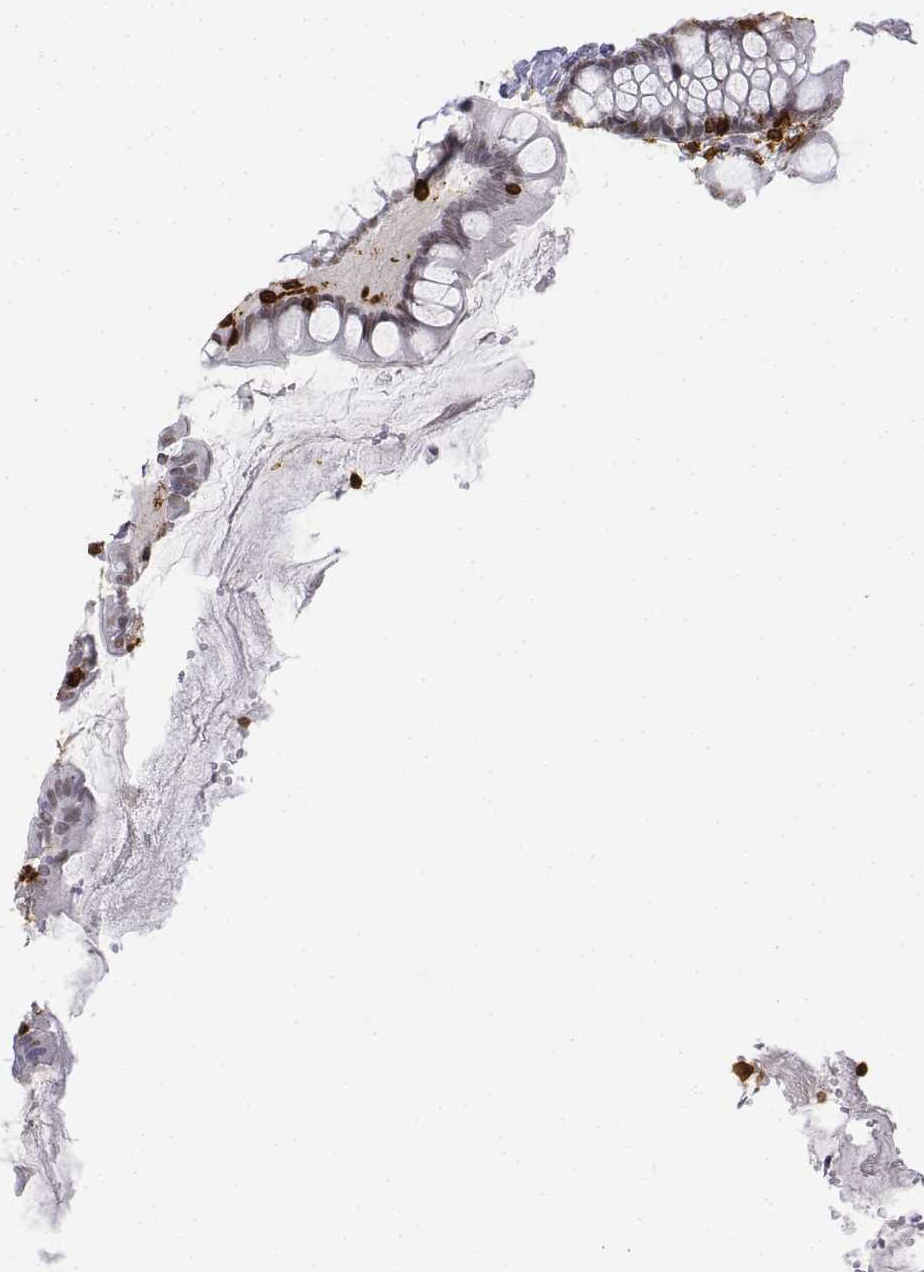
{"staining": {"intensity": "weak", "quantity": "<25%", "location": "nuclear"}, "tissue": "small intestine", "cell_type": "Glandular cells", "image_type": "normal", "snomed": [{"axis": "morphology", "description": "Normal tissue, NOS"}, {"axis": "topography", "description": "Small intestine"}], "caption": "The image demonstrates no significant expression in glandular cells of small intestine. The staining was performed using DAB to visualize the protein expression in brown, while the nuclei were stained in blue with hematoxylin (Magnification: 20x).", "gene": "CD3E", "patient": {"sex": "female", "age": 56}}